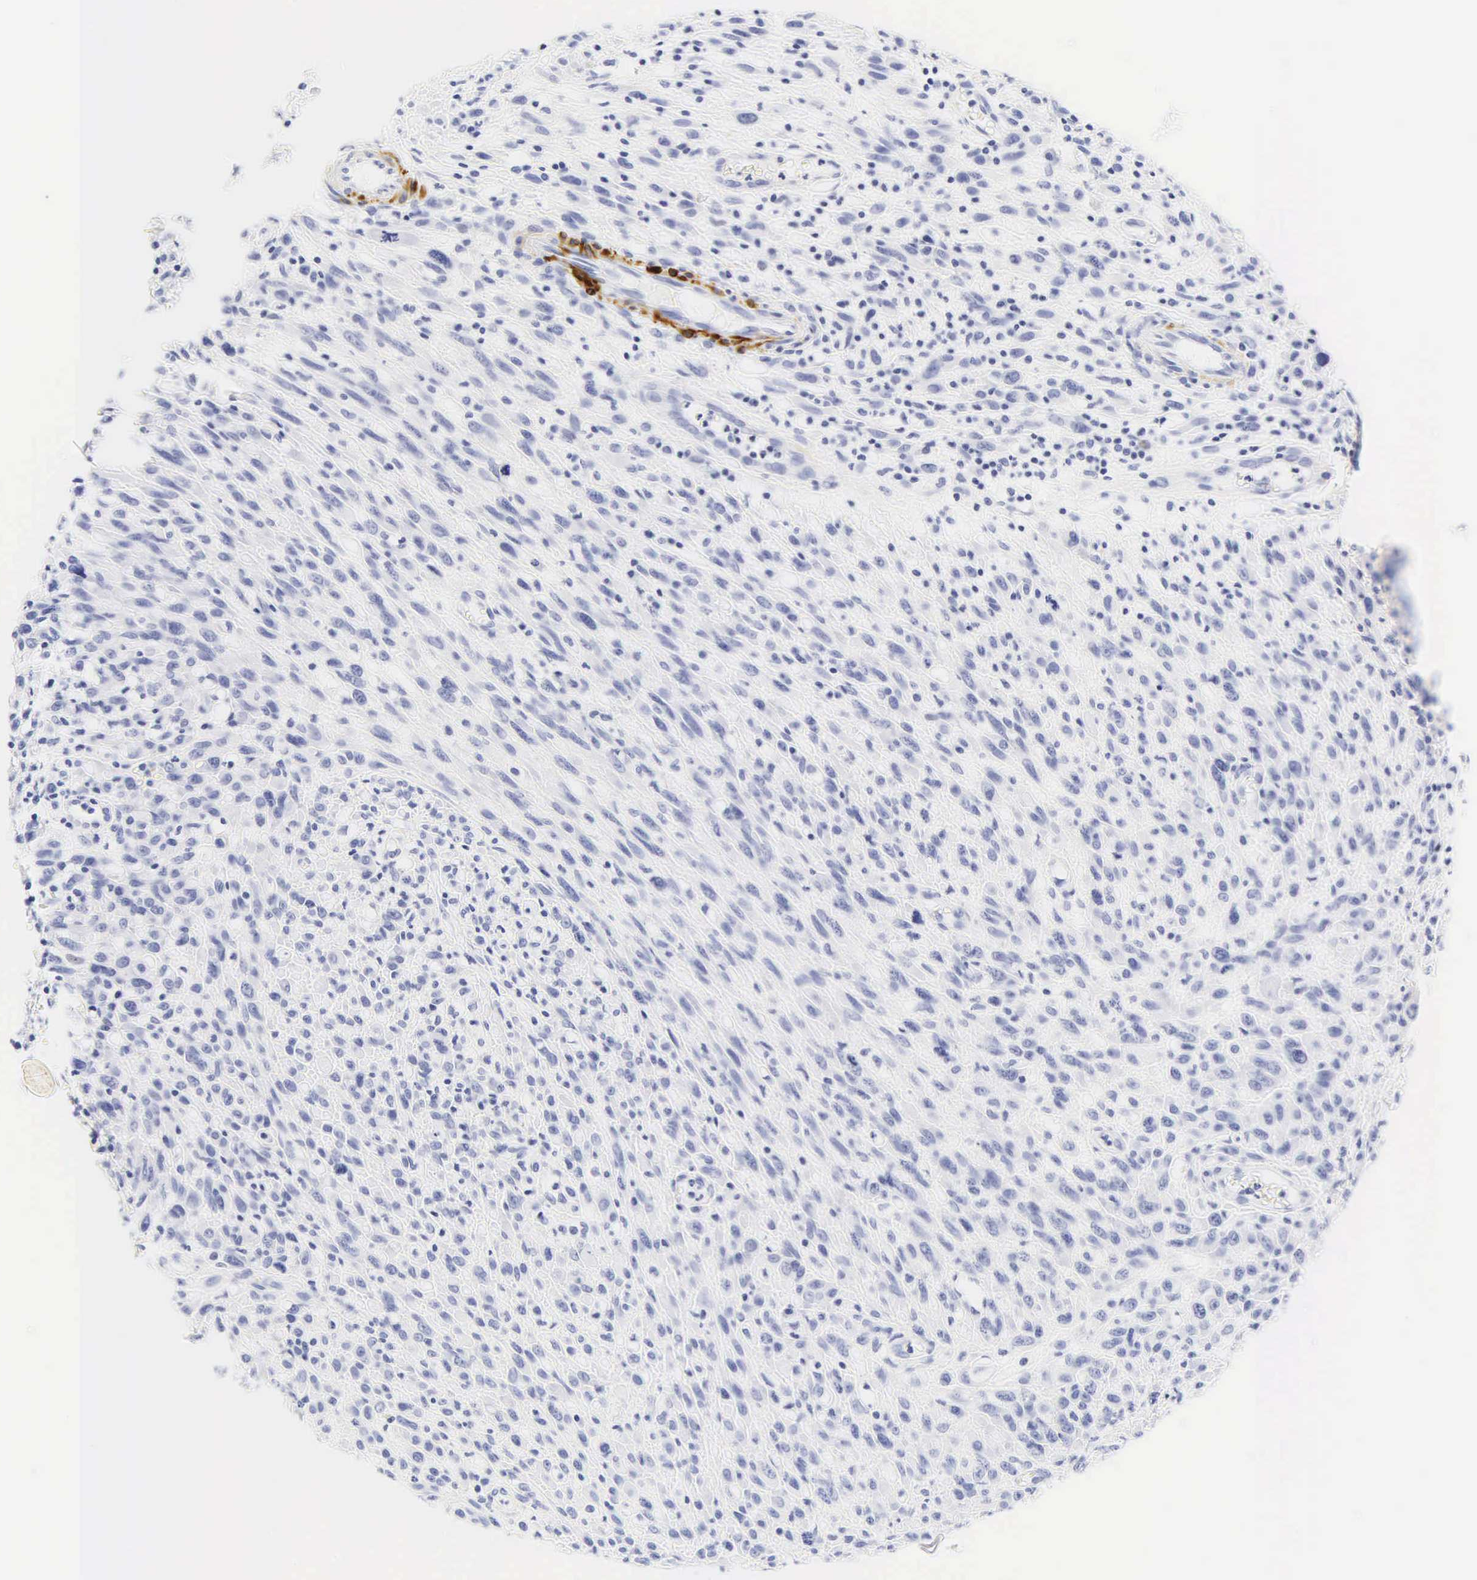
{"staining": {"intensity": "negative", "quantity": "none", "location": "none"}, "tissue": "melanoma", "cell_type": "Tumor cells", "image_type": "cancer", "snomed": [{"axis": "morphology", "description": "Malignant melanoma, NOS"}, {"axis": "topography", "description": "Skin"}], "caption": "DAB (3,3'-diaminobenzidine) immunohistochemical staining of human melanoma shows no significant expression in tumor cells.", "gene": "DES", "patient": {"sex": "male", "age": 51}}